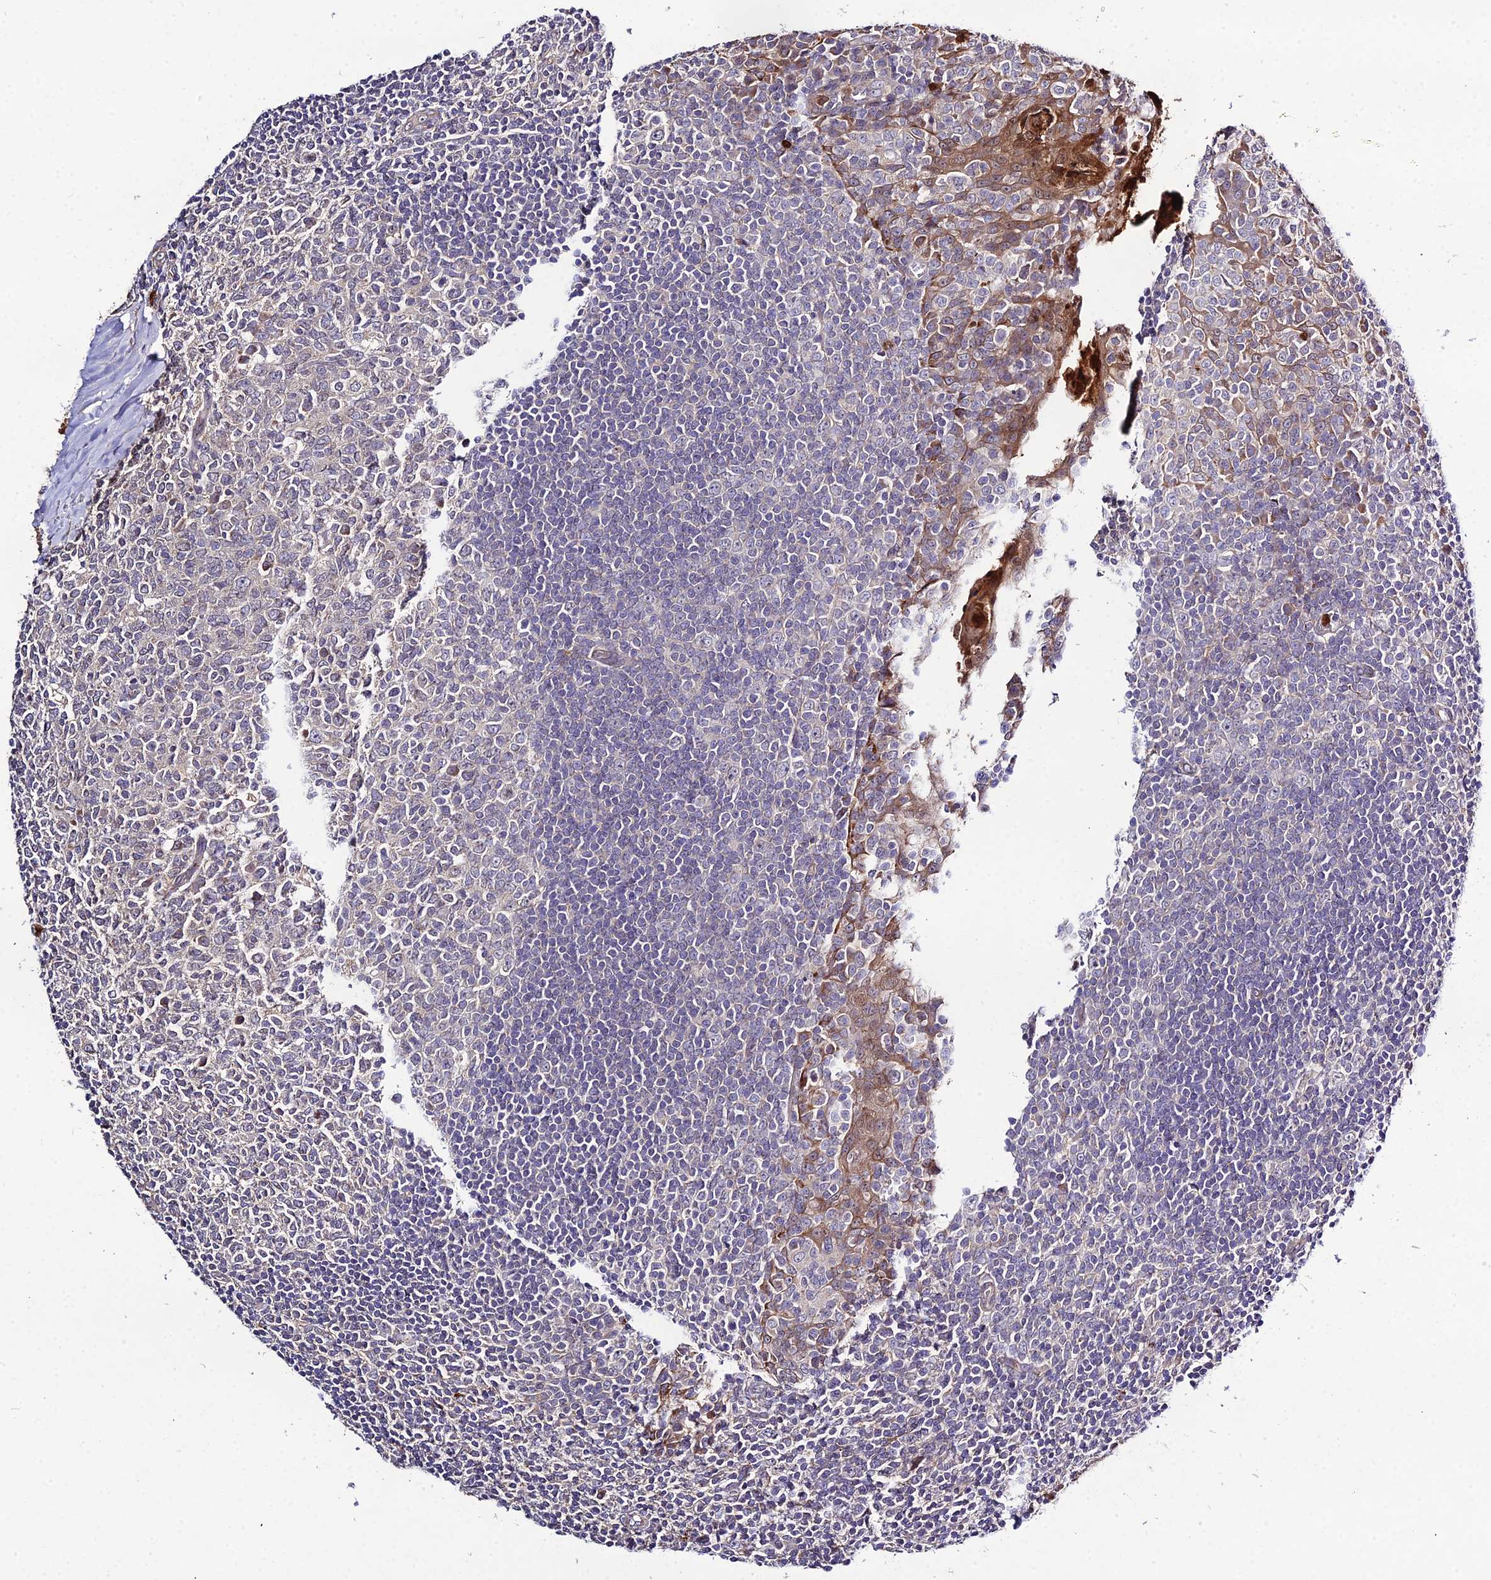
{"staining": {"intensity": "negative", "quantity": "none", "location": "none"}, "tissue": "tonsil", "cell_type": "Germinal center cells", "image_type": "normal", "snomed": [{"axis": "morphology", "description": "Normal tissue, NOS"}, {"axis": "topography", "description": "Tonsil"}], "caption": "Histopathology image shows no protein expression in germinal center cells of normal tonsil. (Immunohistochemistry (ihc), brightfield microscopy, high magnification).", "gene": "EID2", "patient": {"sex": "male", "age": 27}}